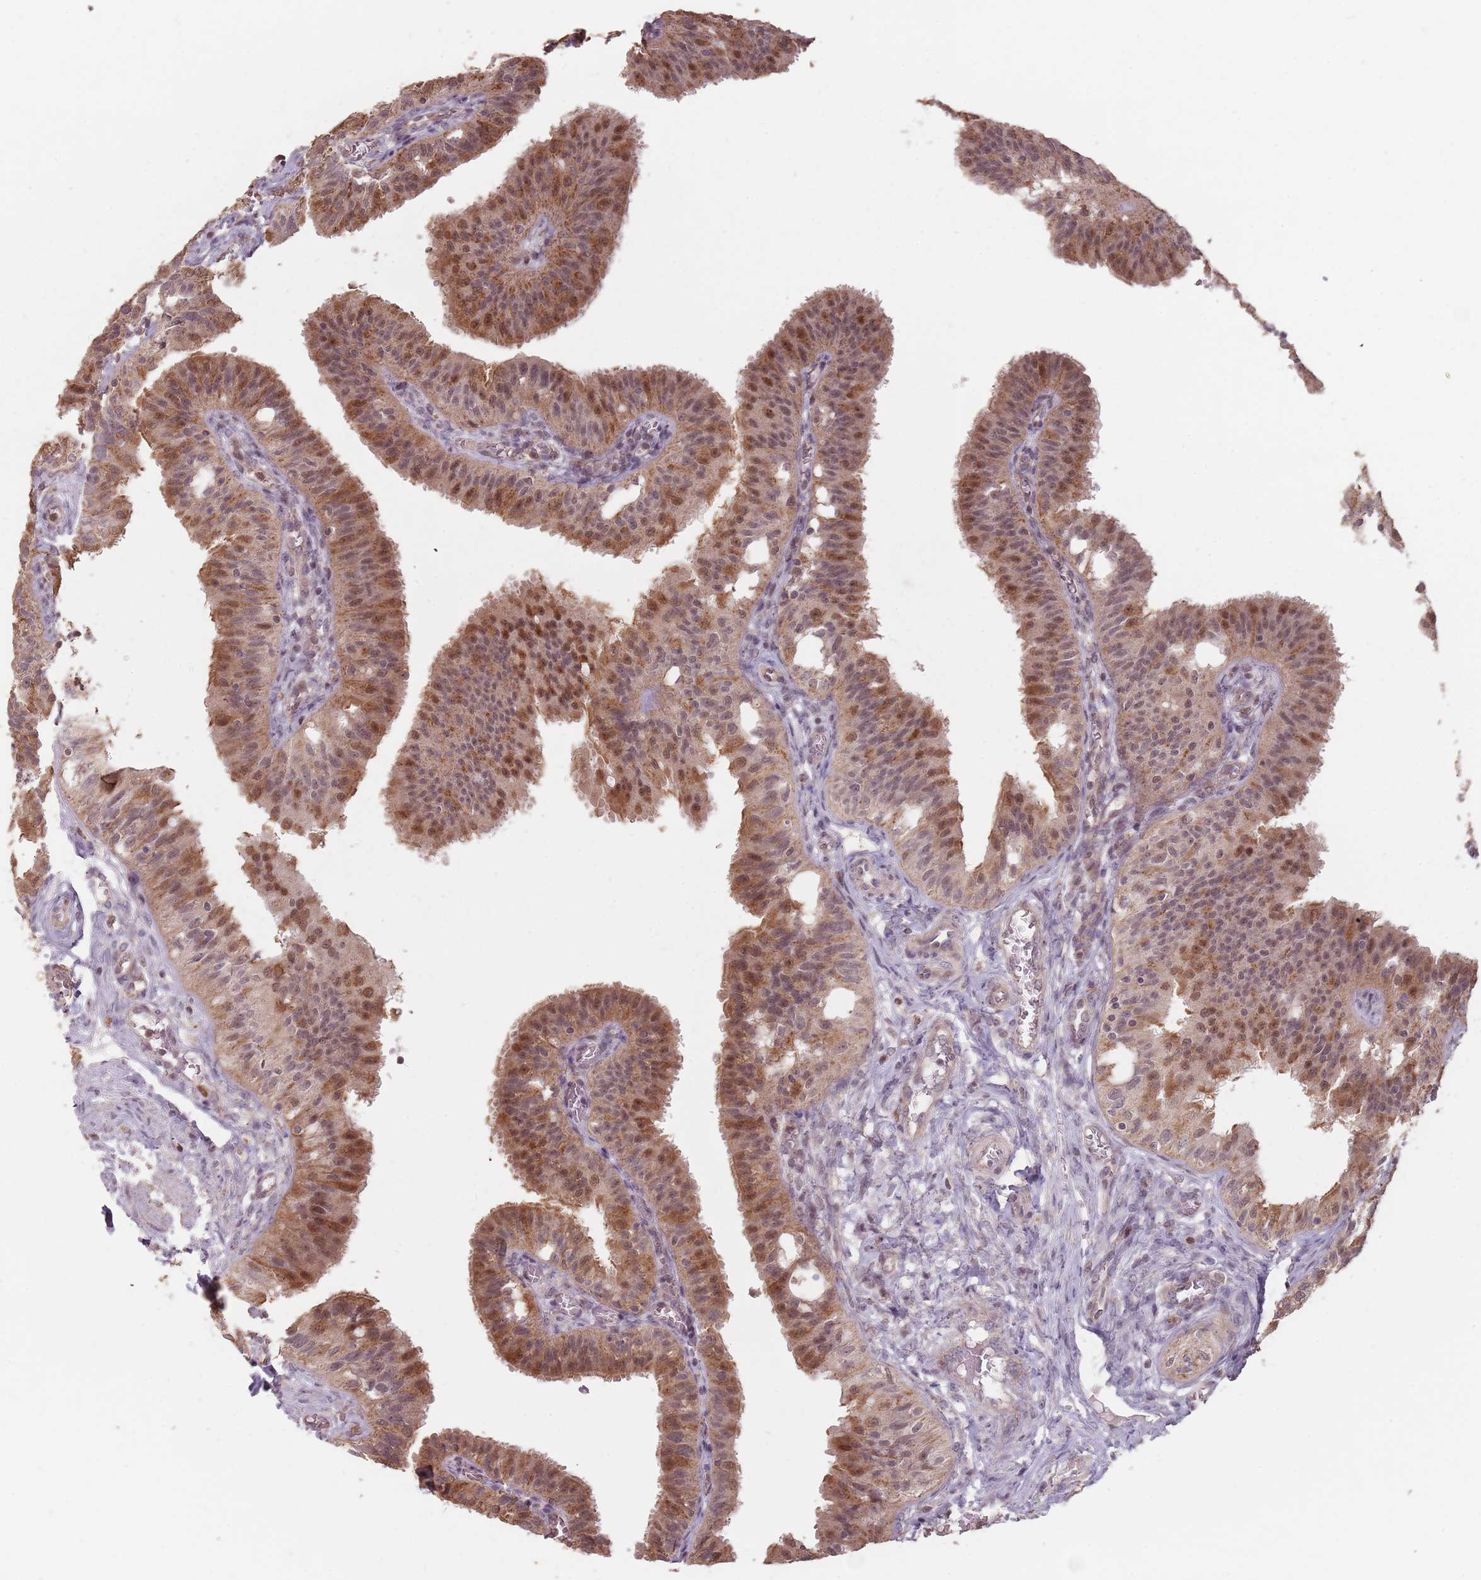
{"staining": {"intensity": "moderate", "quantity": ">75%", "location": "cytoplasmic/membranous,nuclear"}, "tissue": "fallopian tube", "cell_type": "Glandular cells", "image_type": "normal", "snomed": [{"axis": "morphology", "description": "Normal tissue, NOS"}, {"axis": "topography", "description": "Fallopian tube"}, {"axis": "topography", "description": "Ovary"}], "caption": "Human fallopian tube stained for a protein (brown) shows moderate cytoplasmic/membranous,nuclear positive expression in about >75% of glandular cells.", "gene": "VPS52", "patient": {"sex": "female", "age": 42}}